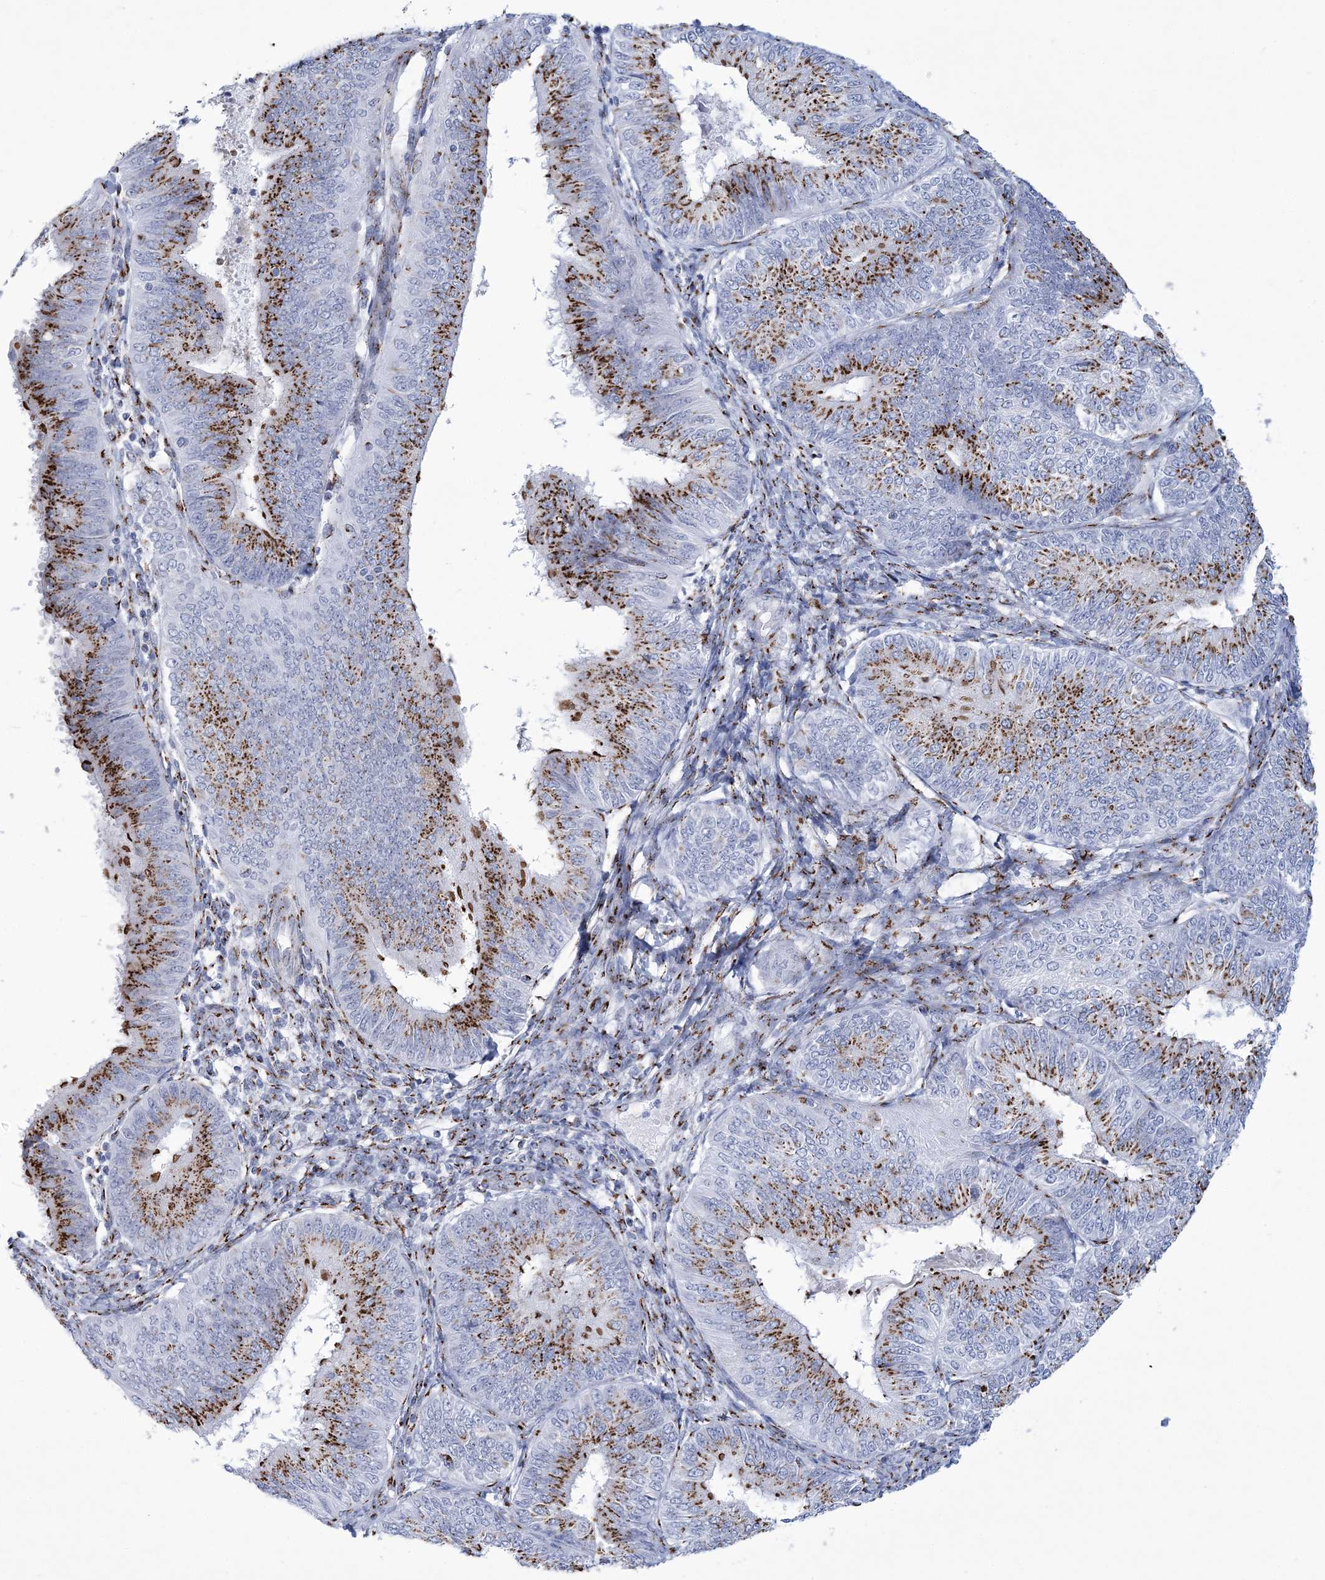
{"staining": {"intensity": "moderate", "quantity": ">75%", "location": "cytoplasmic/membranous"}, "tissue": "endometrial cancer", "cell_type": "Tumor cells", "image_type": "cancer", "snomed": [{"axis": "morphology", "description": "Adenocarcinoma, NOS"}, {"axis": "topography", "description": "Endometrium"}], "caption": "This micrograph shows immunohistochemistry (IHC) staining of endometrial adenocarcinoma, with medium moderate cytoplasmic/membranous expression in approximately >75% of tumor cells.", "gene": "SLX9", "patient": {"sex": "female", "age": 58}}